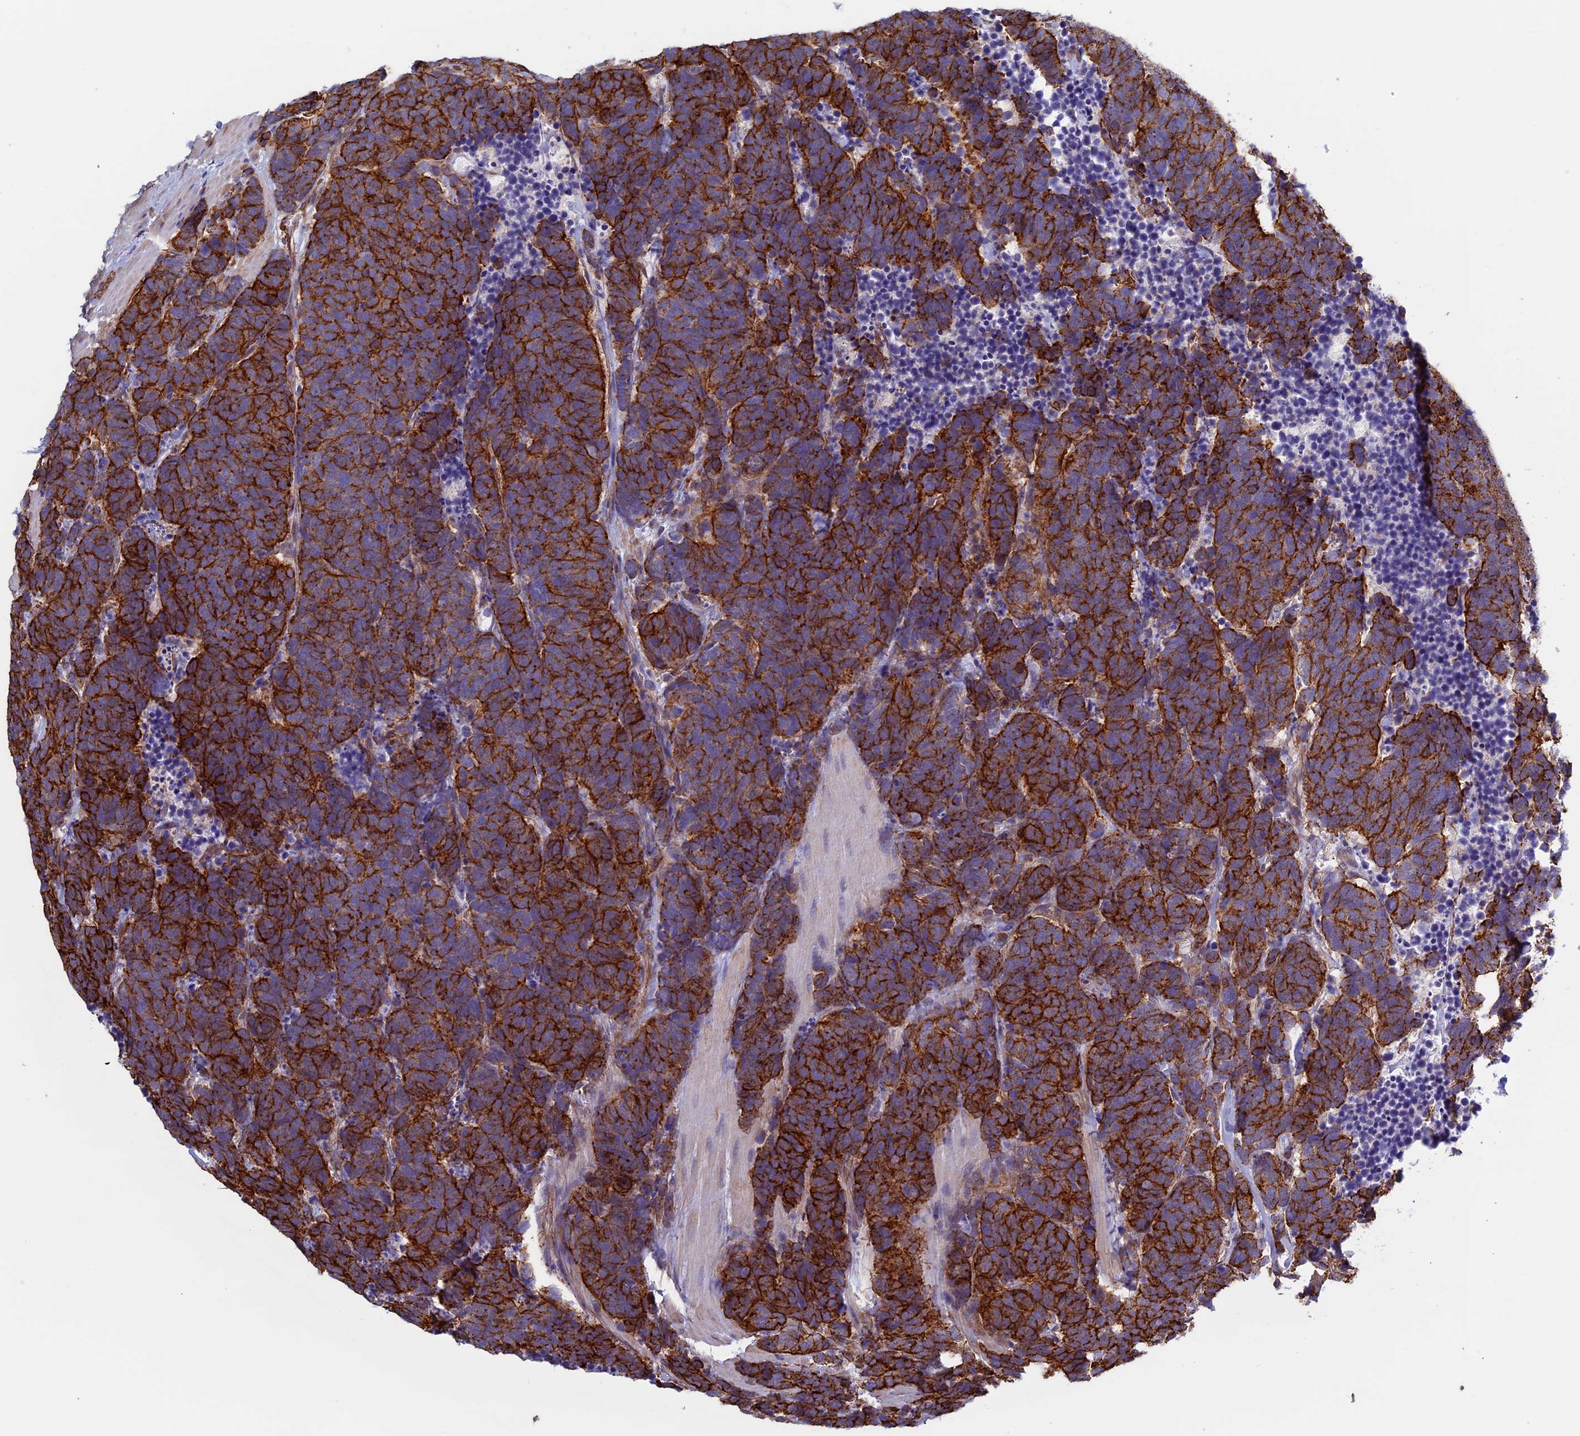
{"staining": {"intensity": "strong", "quantity": ">75%", "location": "cytoplasmic/membranous"}, "tissue": "carcinoid", "cell_type": "Tumor cells", "image_type": "cancer", "snomed": [{"axis": "morphology", "description": "Carcinoma, NOS"}, {"axis": "morphology", "description": "Carcinoid, malignant, NOS"}, {"axis": "topography", "description": "Urinary bladder"}], "caption": "Strong cytoplasmic/membranous staining is identified in approximately >75% of tumor cells in malignant carcinoid.", "gene": "ANGPTL2", "patient": {"sex": "male", "age": 57}}